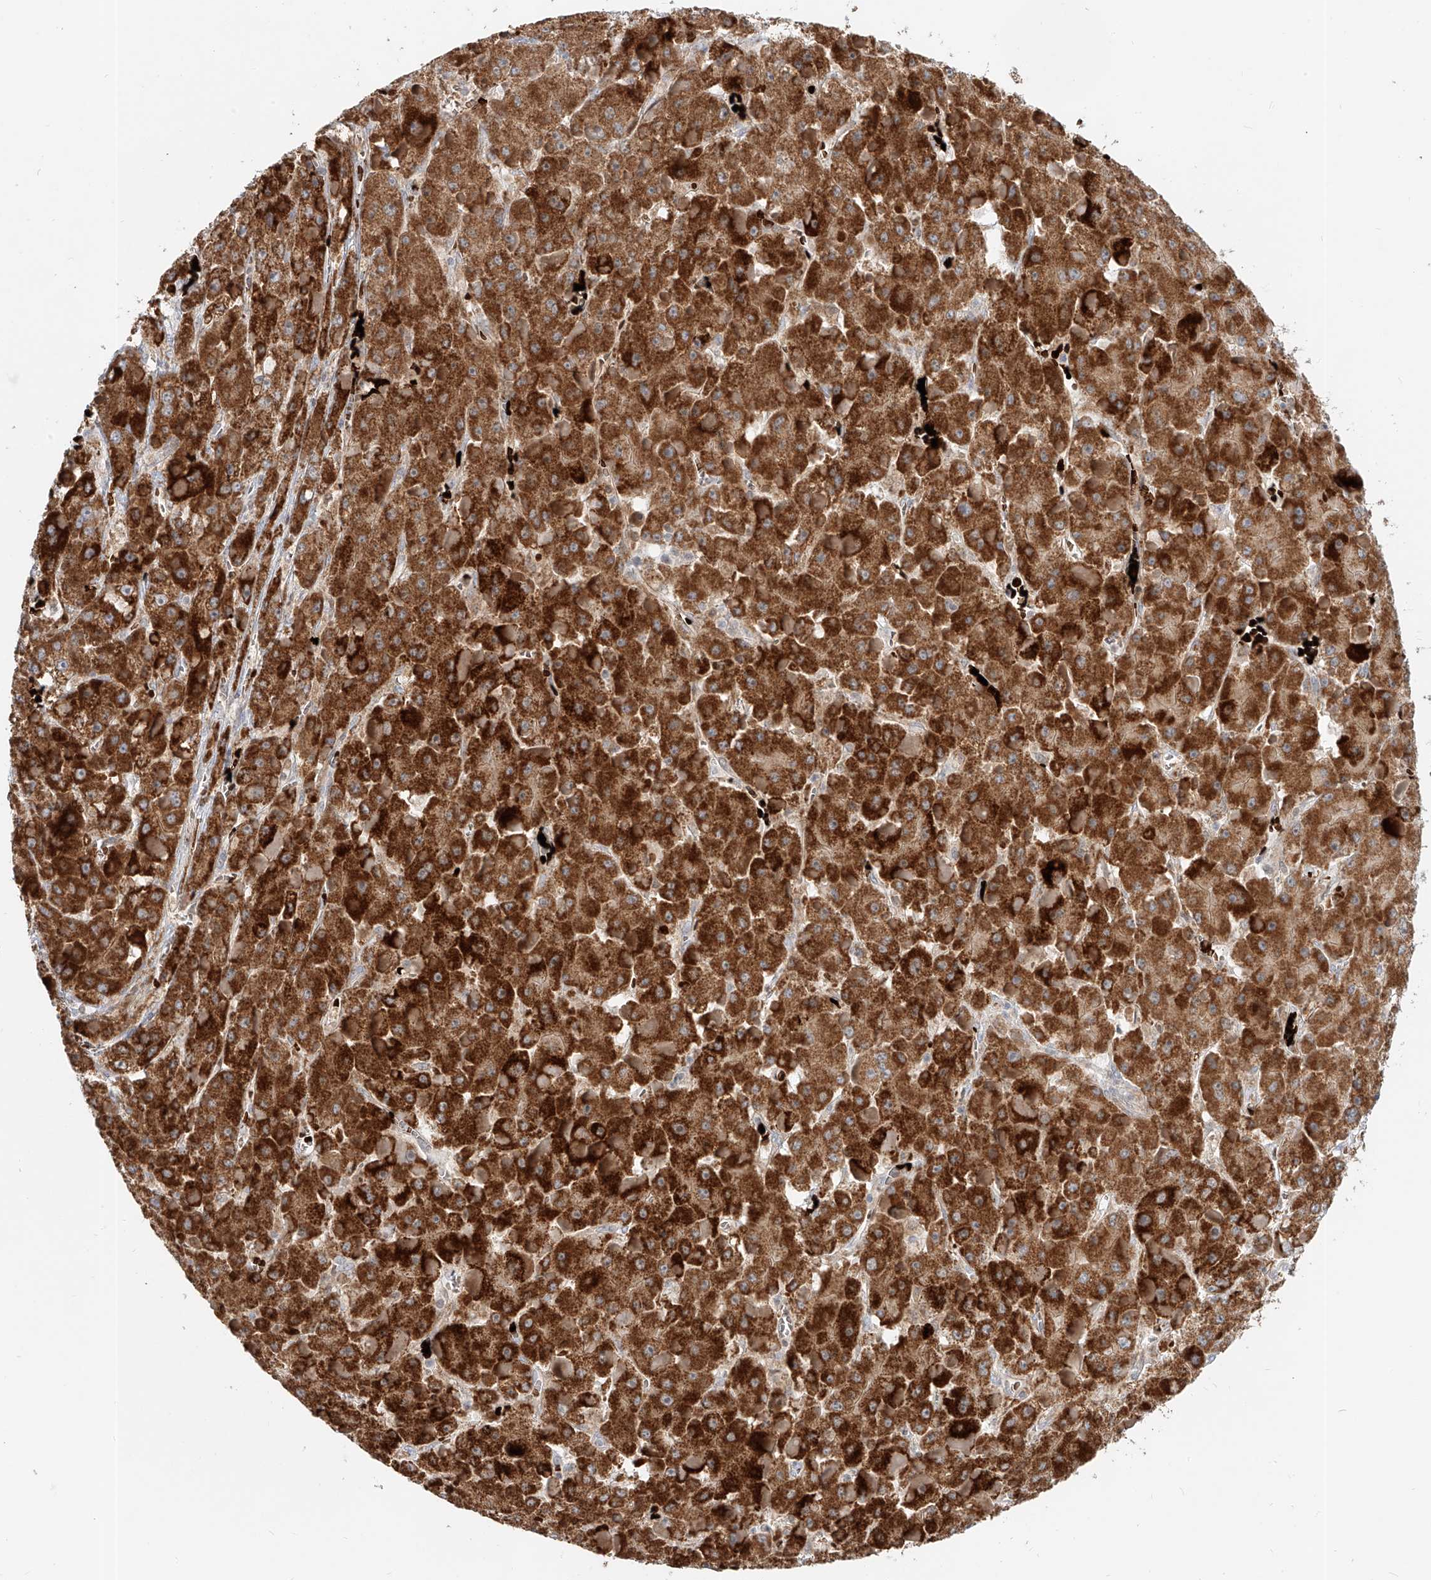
{"staining": {"intensity": "strong", "quantity": ">75%", "location": "cytoplasmic/membranous"}, "tissue": "liver cancer", "cell_type": "Tumor cells", "image_type": "cancer", "snomed": [{"axis": "morphology", "description": "Carcinoma, Hepatocellular, NOS"}, {"axis": "topography", "description": "Liver"}], "caption": "Tumor cells demonstrate high levels of strong cytoplasmic/membranous positivity in approximately >75% of cells in human liver cancer (hepatocellular carcinoma).", "gene": "FGD2", "patient": {"sex": "female", "age": 73}}